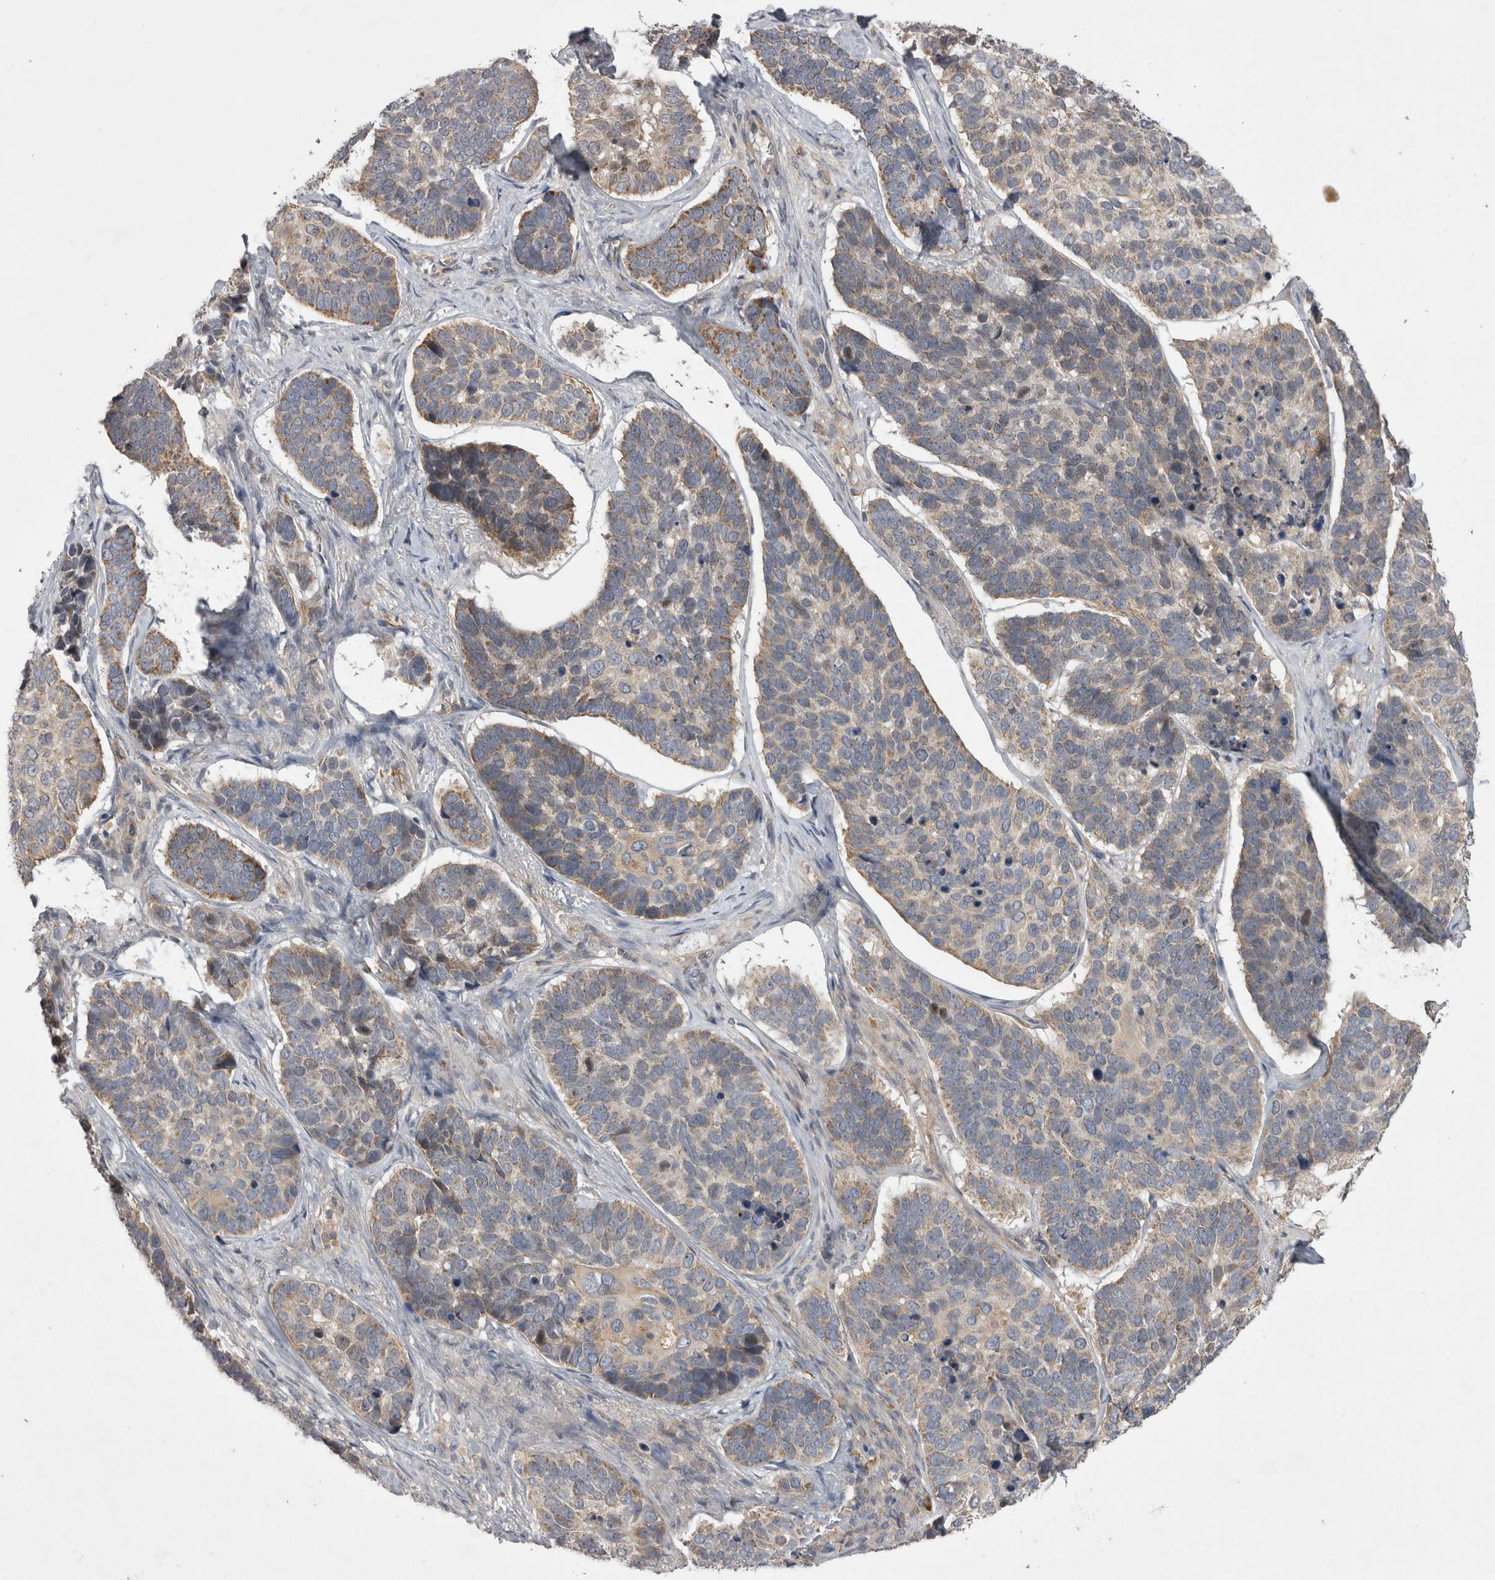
{"staining": {"intensity": "weak", "quantity": "25%-75%", "location": "cytoplasmic/membranous"}, "tissue": "skin cancer", "cell_type": "Tumor cells", "image_type": "cancer", "snomed": [{"axis": "morphology", "description": "Basal cell carcinoma"}, {"axis": "topography", "description": "Skin"}], "caption": "This is a micrograph of IHC staining of skin cancer, which shows weak staining in the cytoplasmic/membranous of tumor cells.", "gene": "TSPOAP1", "patient": {"sex": "male", "age": 62}}